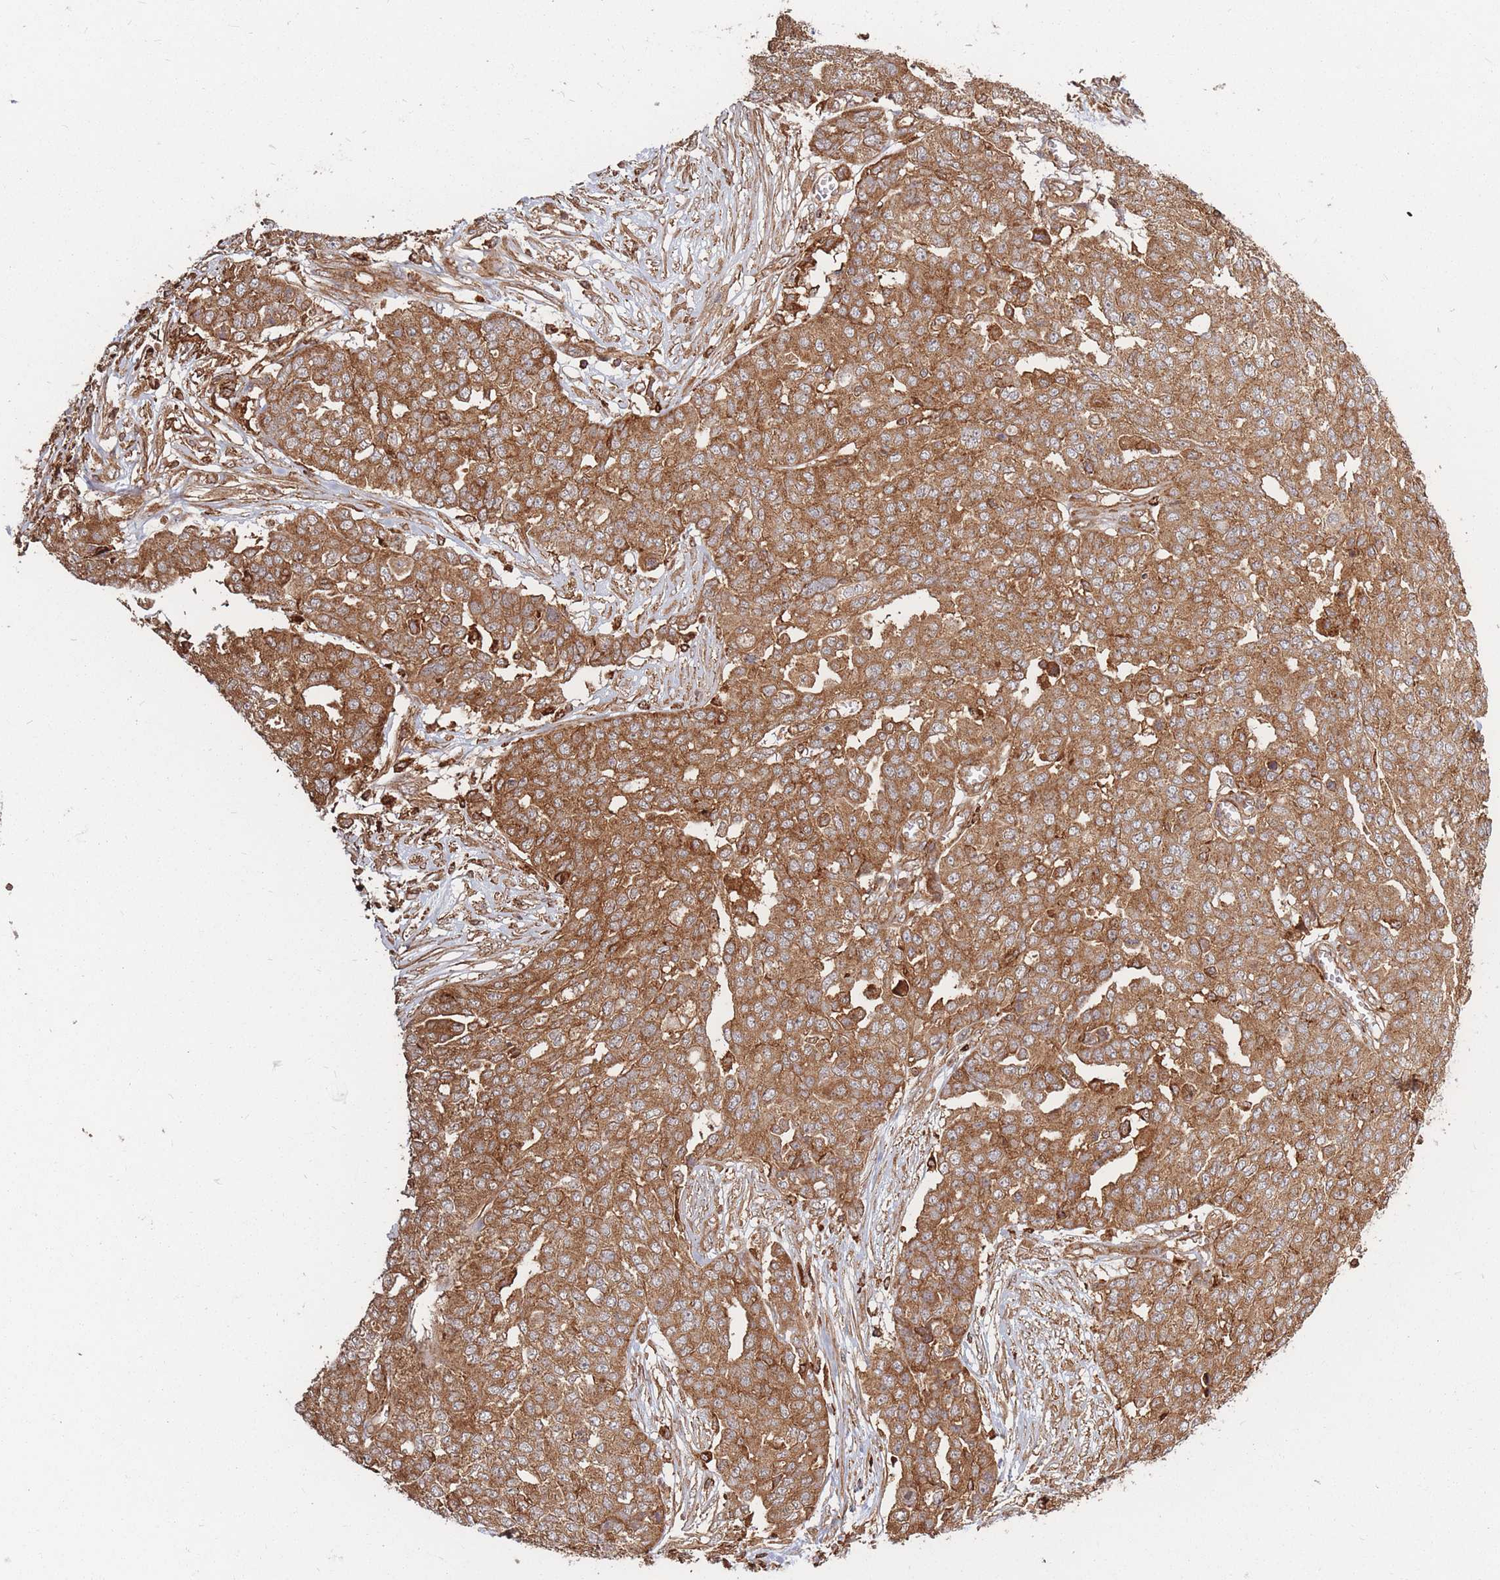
{"staining": {"intensity": "moderate", "quantity": ">75%", "location": "cytoplasmic/membranous"}, "tissue": "ovarian cancer", "cell_type": "Tumor cells", "image_type": "cancer", "snomed": [{"axis": "morphology", "description": "Cystadenocarcinoma, serous, NOS"}, {"axis": "topography", "description": "Soft tissue"}, {"axis": "topography", "description": "Ovary"}], "caption": "Ovarian cancer was stained to show a protein in brown. There is medium levels of moderate cytoplasmic/membranous expression in about >75% of tumor cells.", "gene": "RASSF2", "patient": {"sex": "female", "age": 57}}